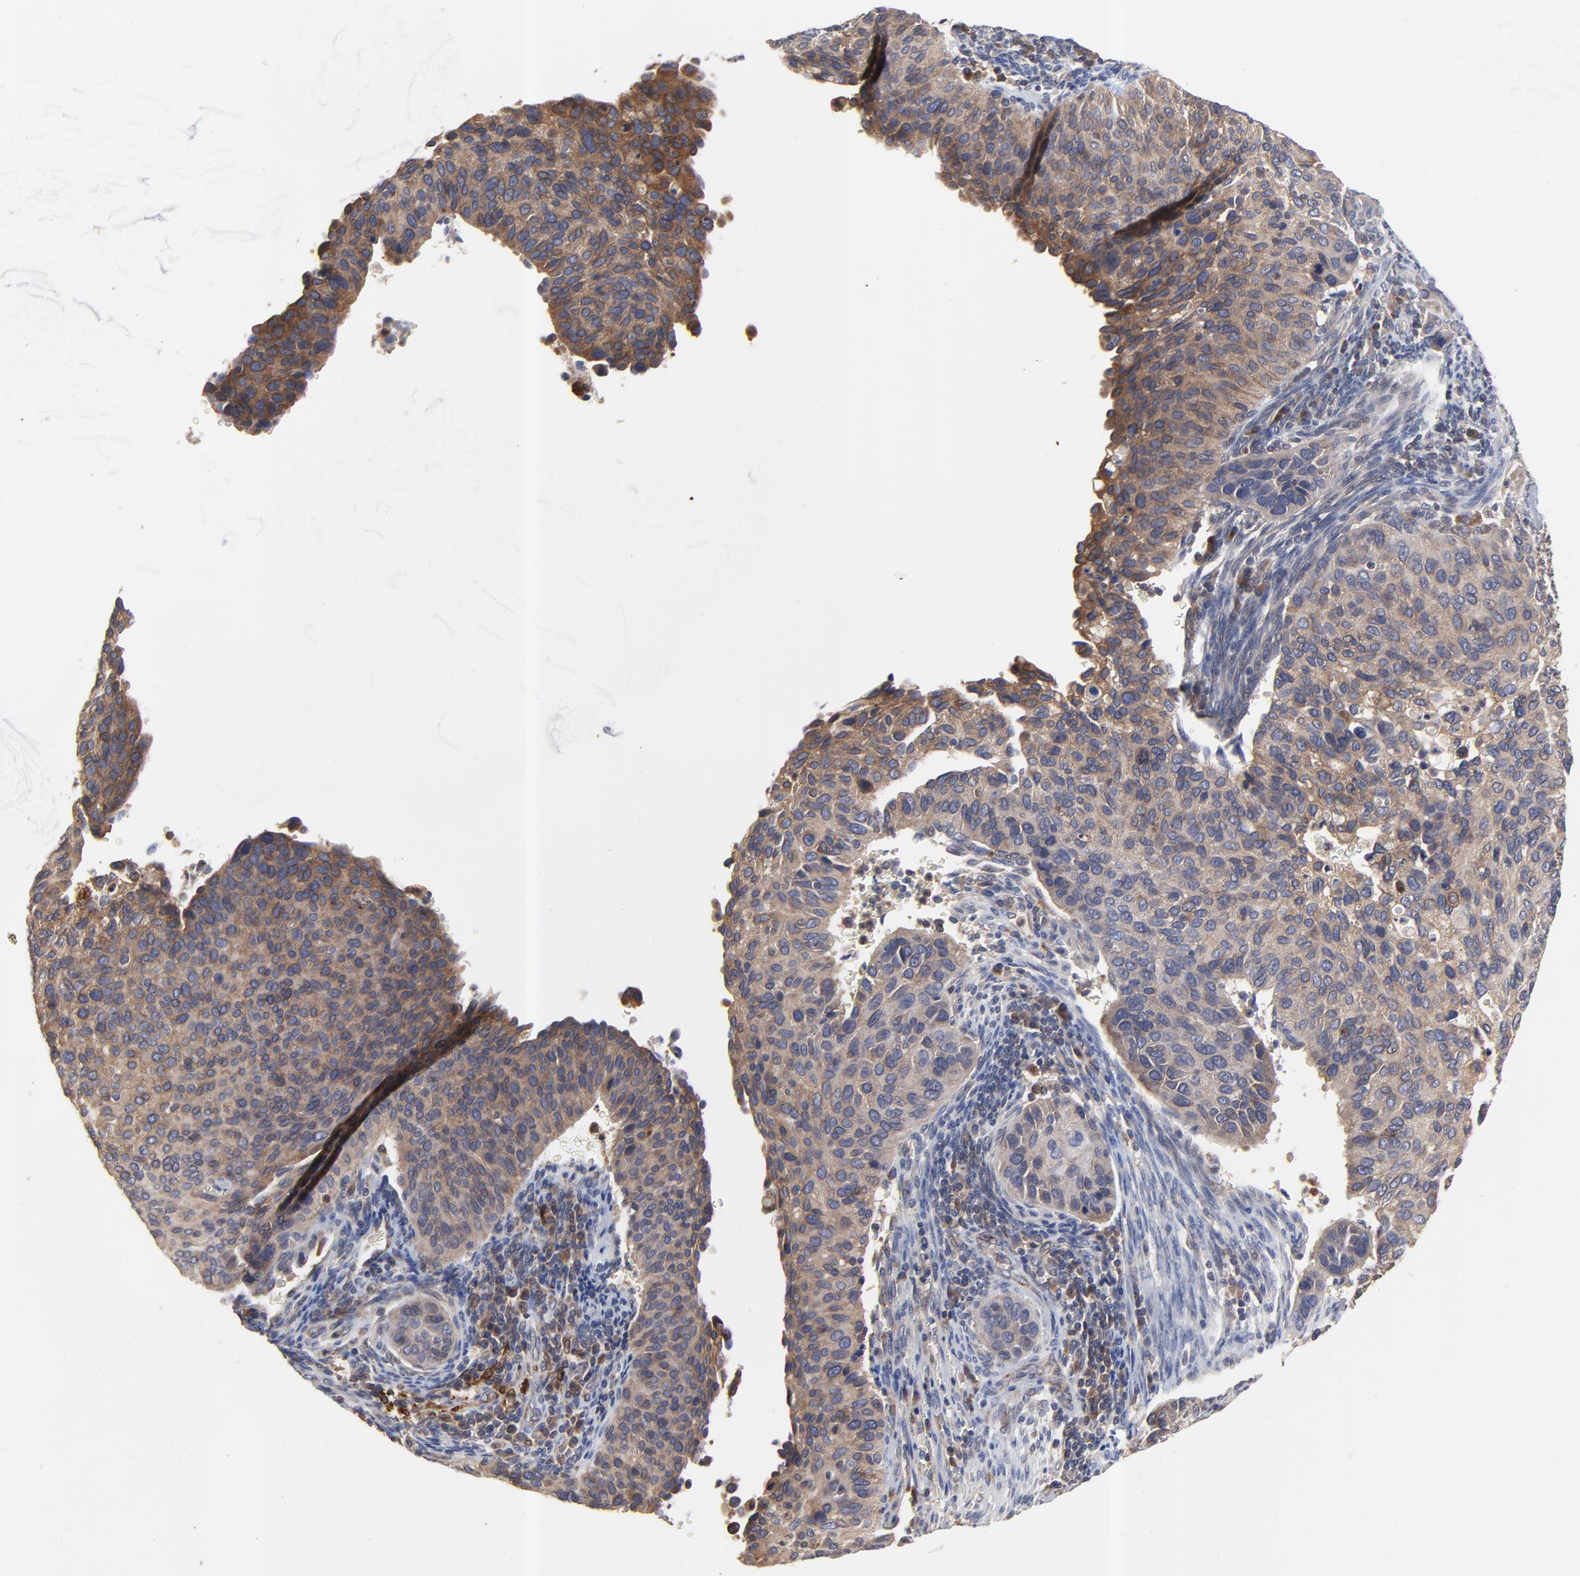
{"staining": {"intensity": "moderate", "quantity": ">75%", "location": "cytoplasmic/membranous"}, "tissue": "cervical cancer", "cell_type": "Tumor cells", "image_type": "cancer", "snomed": [{"axis": "morphology", "description": "Adenocarcinoma, NOS"}, {"axis": "topography", "description": "Cervix"}], "caption": "Approximately >75% of tumor cells in human cervical cancer (adenocarcinoma) exhibit moderate cytoplasmic/membranous protein positivity as visualized by brown immunohistochemical staining.", "gene": "RAB9A", "patient": {"sex": "female", "age": 29}}